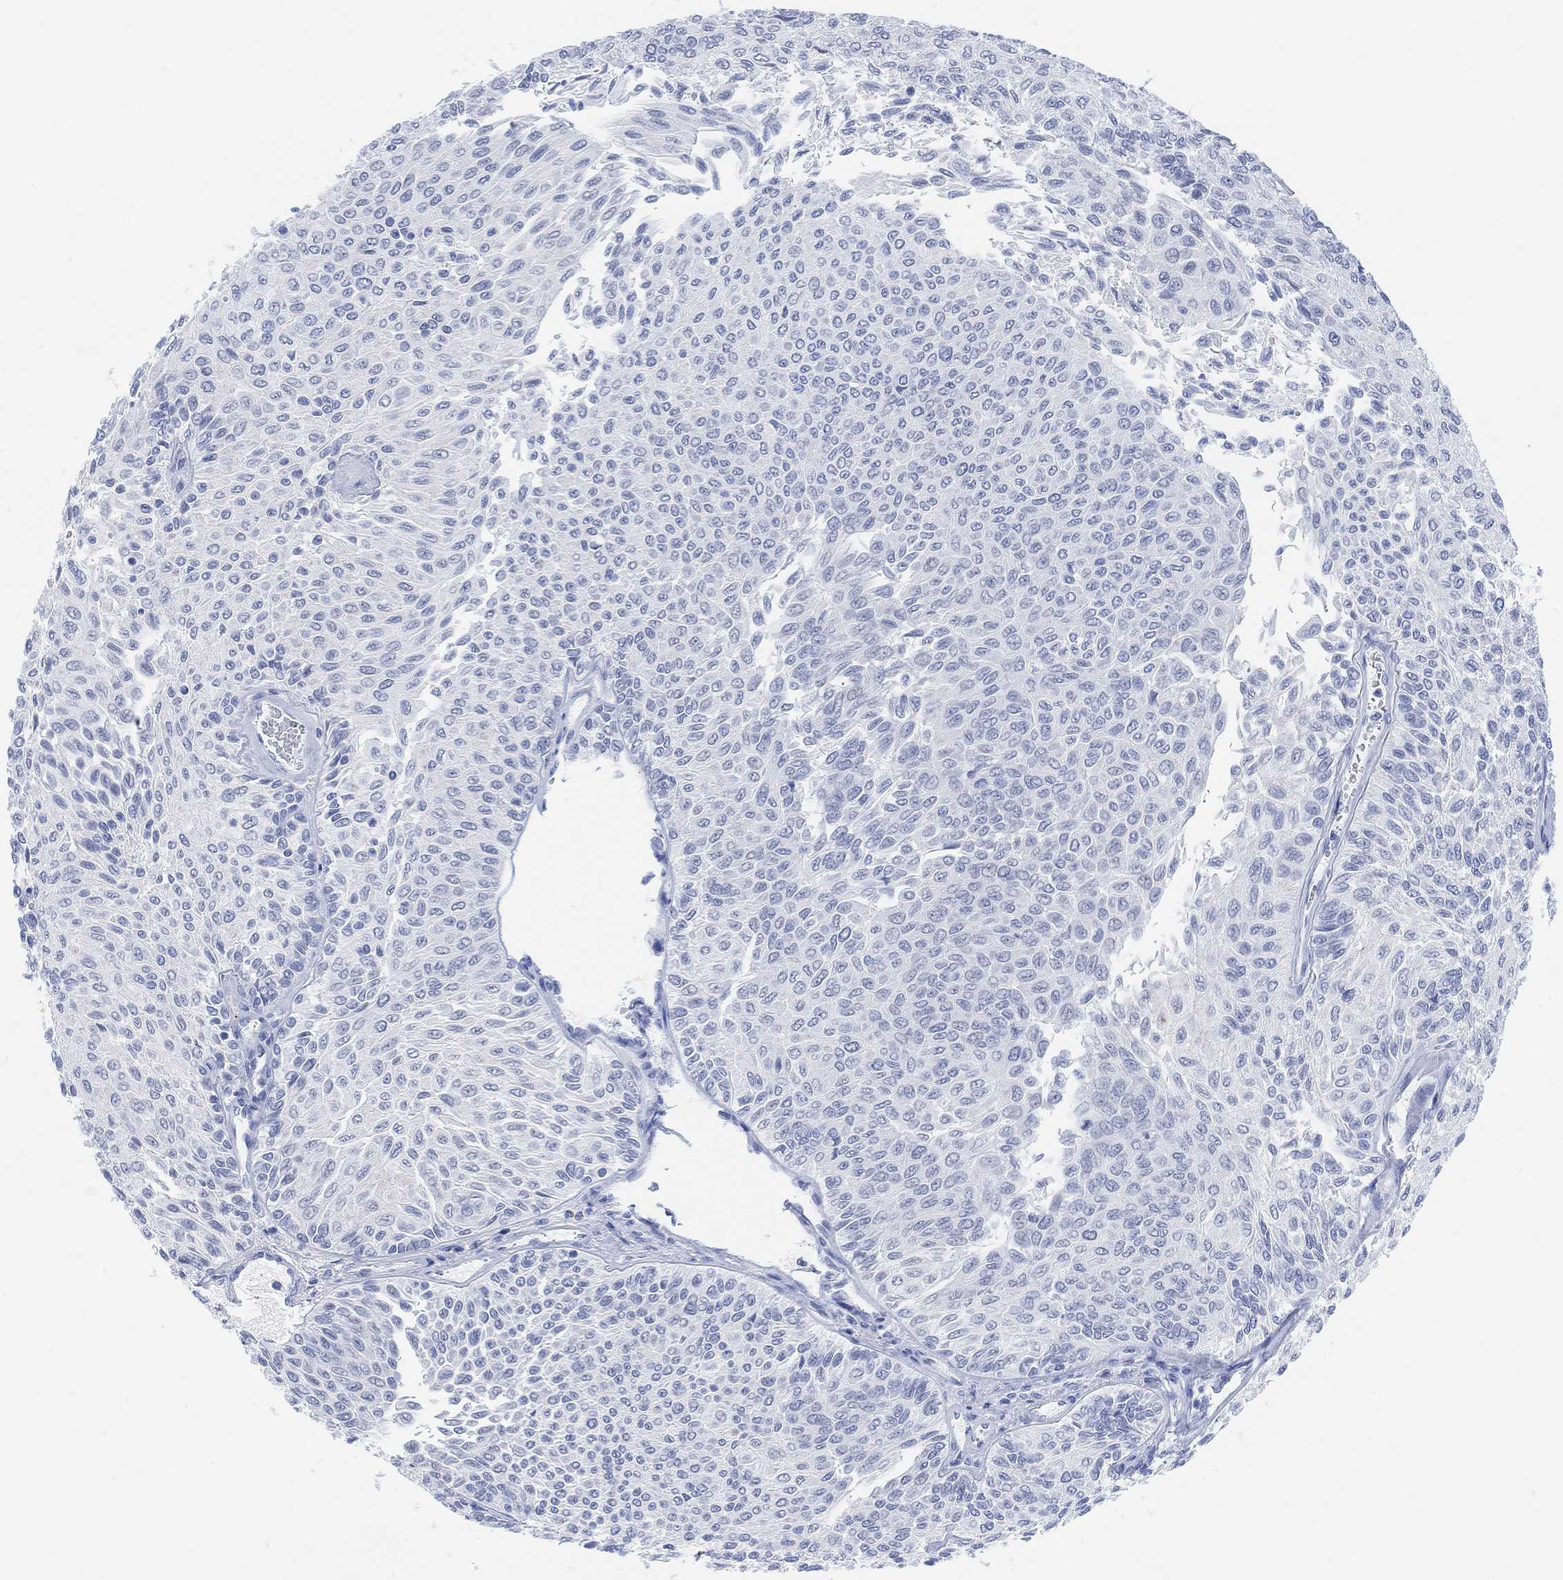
{"staining": {"intensity": "negative", "quantity": "none", "location": "none"}, "tissue": "urothelial cancer", "cell_type": "Tumor cells", "image_type": "cancer", "snomed": [{"axis": "morphology", "description": "Urothelial carcinoma, Low grade"}, {"axis": "topography", "description": "Ureter, NOS"}, {"axis": "topography", "description": "Urinary bladder"}], "caption": "Immunohistochemistry (IHC) histopathology image of human low-grade urothelial carcinoma stained for a protein (brown), which reveals no staining in tumor cells. The staining was performed using DAB to visualize the protein expression in brown, while the nuclei were stained in blue with hematoxylin (Magnification: 20x).", "gene": "ENO4", "patient": {"sex": "male", "age": 78}}